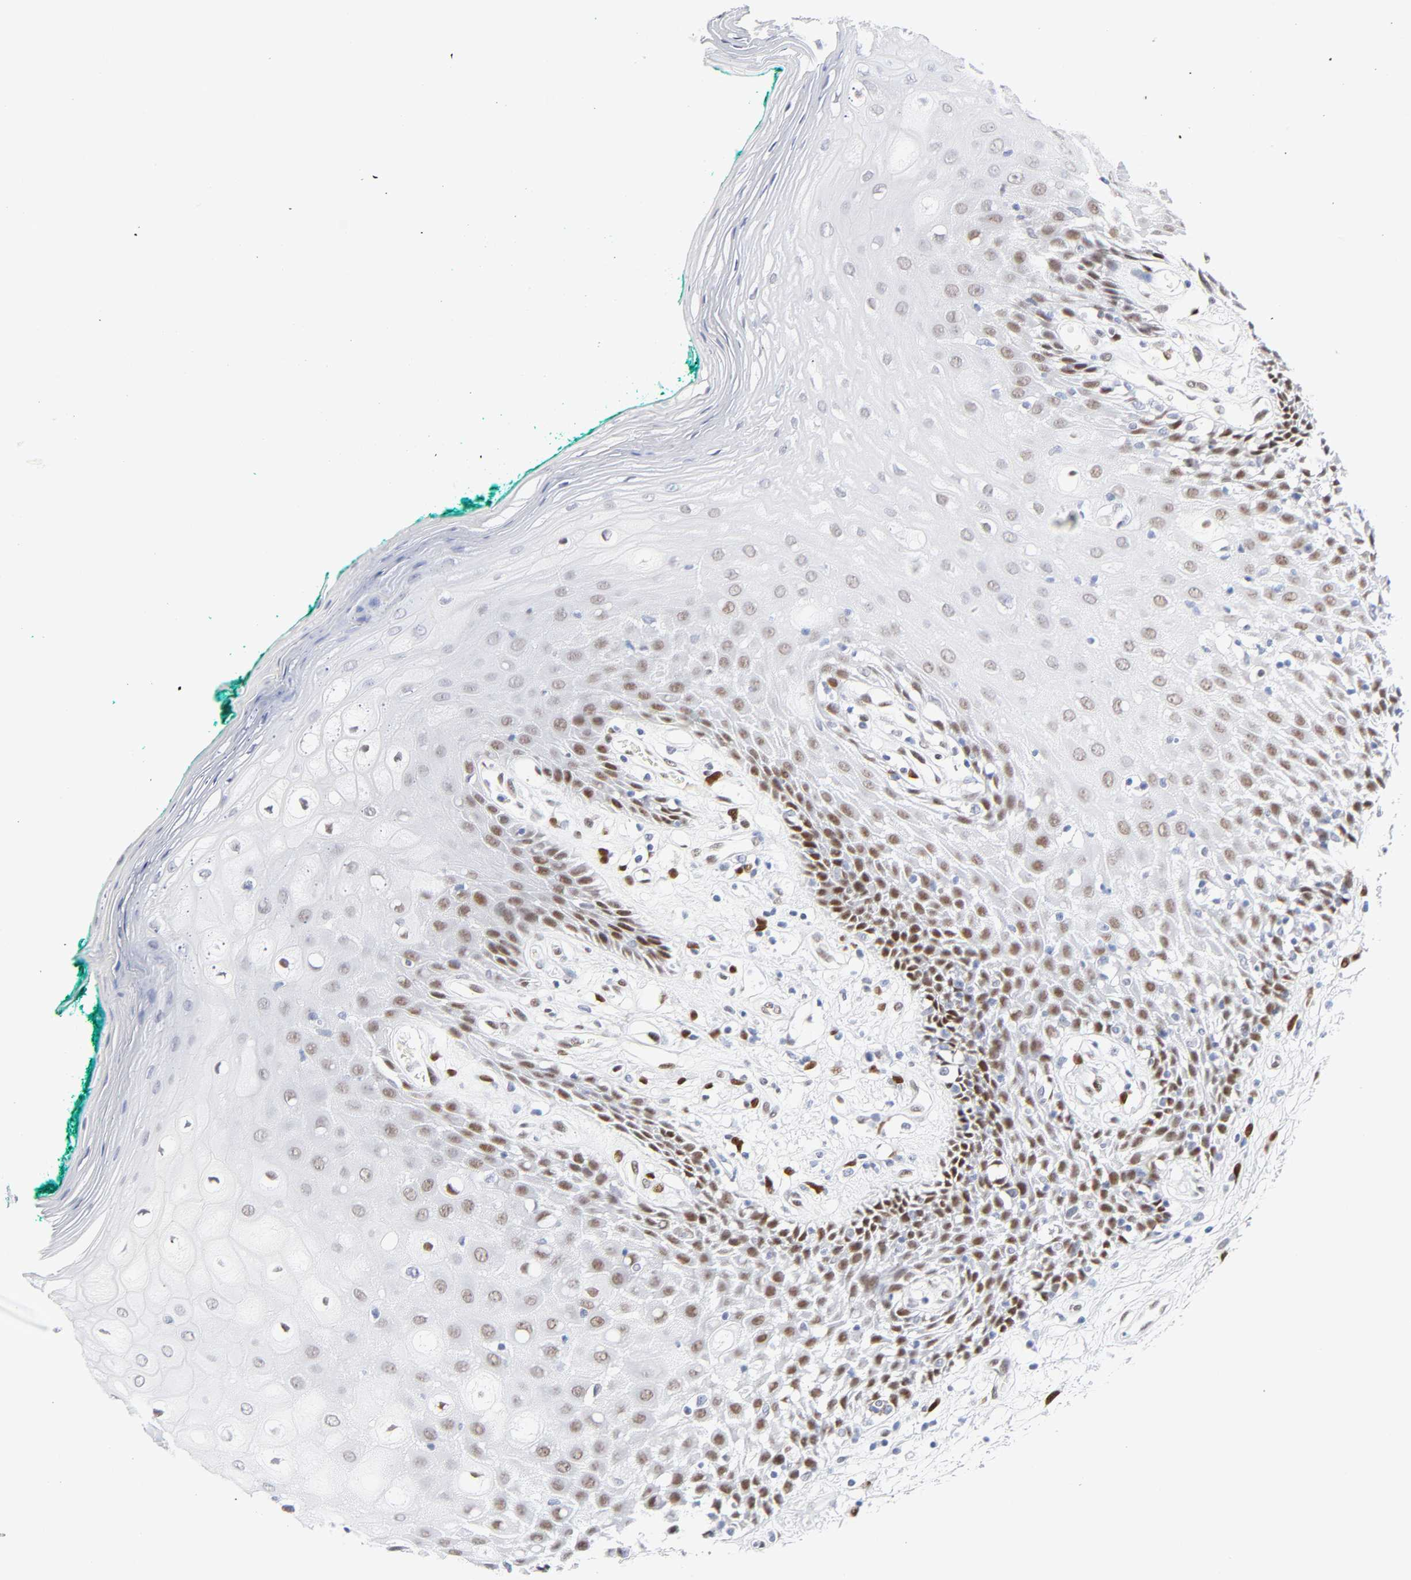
{"staining": {"intensity": "moderate", "quantity": "<25%", "location": "nuclear"}, "tissue": "oral mucosa", "cell_type": "Squamous epithelial cells", "image_type": "normal", "snomed": [{"axis": "morphology", "description": "Normal tissue, NOS"}, {"axis": "morphology", "description": "Squamous cell carcinoma, NOS"}, {"axis": "topography", "description": "Skeletal muscle"}, {"axis": "topography", "description": "Oral tissue"}, {"axis": "topography", "description": "Head-Neck"}], "caption": "Immunohistochemistry (IHC) micrograph of unremarkable human oral mucosa stained for a protein (brown), which displays low levels of moderate nuclear staining in approximately <25% of squamous epithelial cells.", "gene": "NFIC", "patient": {"sex": "female", "age": 84}}